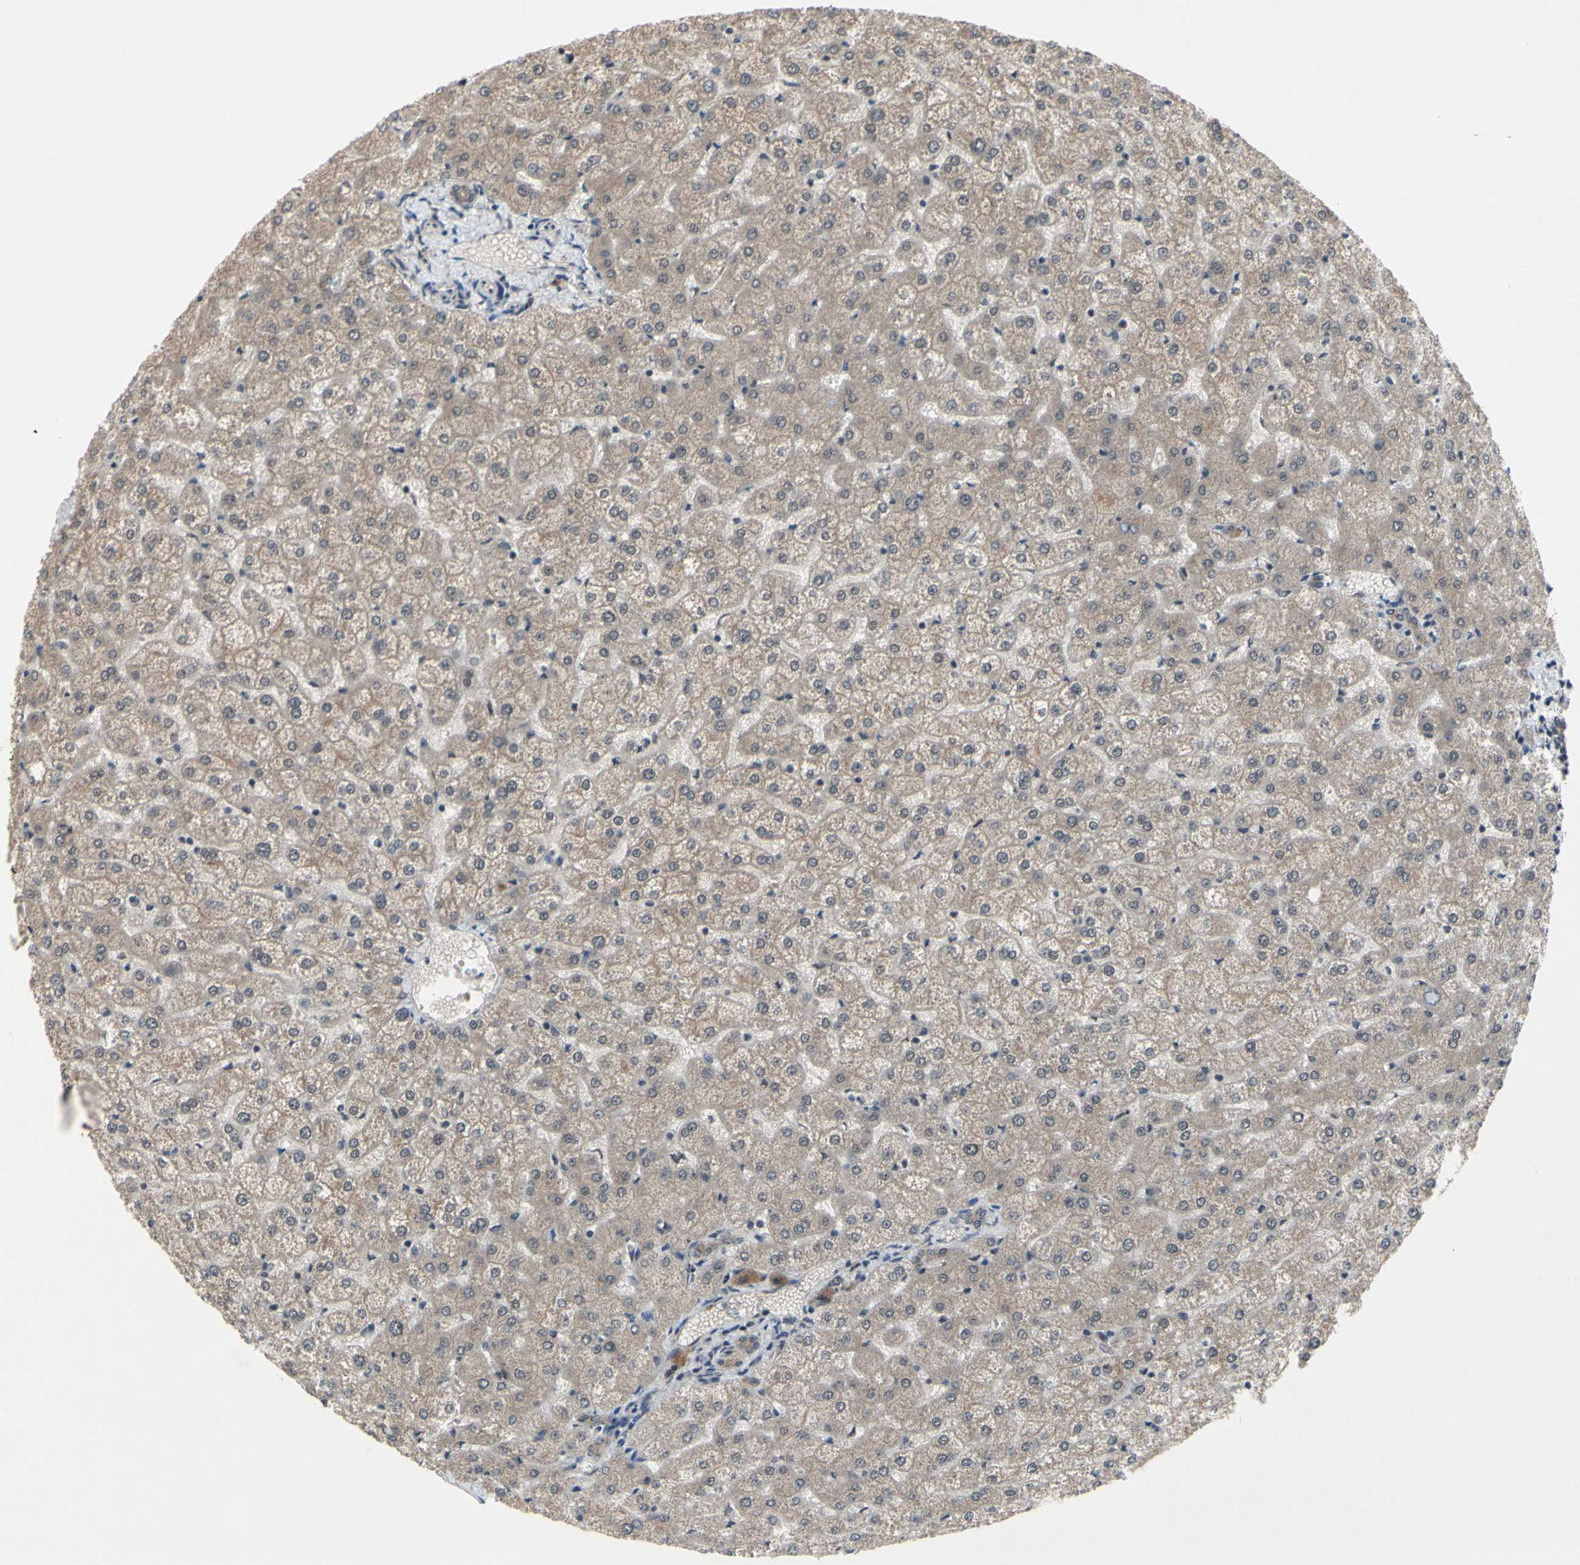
{"staining": {"intensity": "negative", "quantity": "none", "location": "none"}, "tissue": "liver", "cell_type": "Cholangiocytes", "image_type": "normal", "snomed": [{"axis": "morphology", "description": "Normal tissue, NOS"}, {"axis": "topography", "description": "Liver"}], "caption": "High magnification brightfield microscopy of normal liver stained with DAB (brown) and counterstained with hematoxylin (blue): cholangiocytes show no significant positivity. (Brightfield microscopy of DAB IHC at high magnification).", "gene": "TRDMT1", "patient": {"sex": "female", "age": 32}}